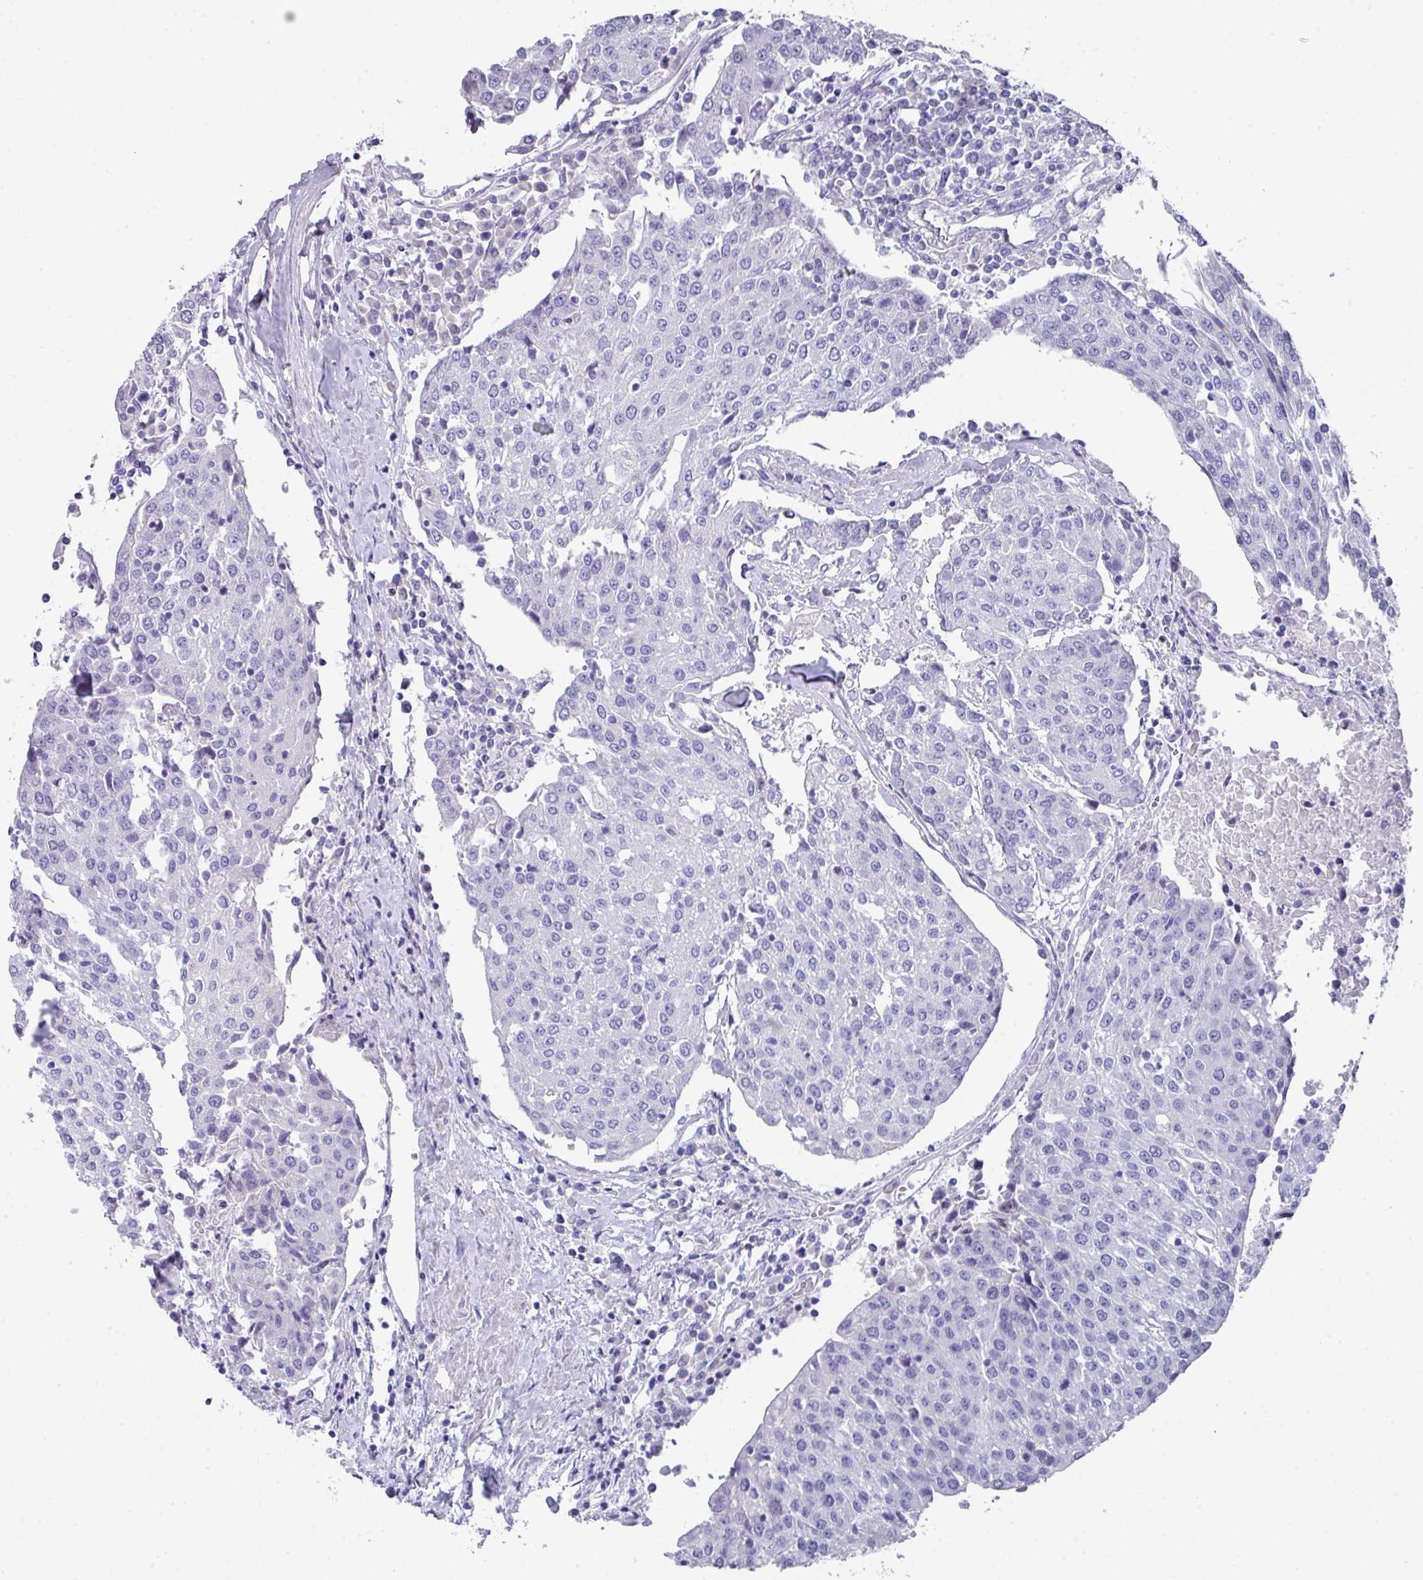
{"staining": {"intensity": "negative", "quantity": "none", "location": "none"}, "tissue": "urothelial cancer", "cell_type": "Tumor cells", "image_type": "cancer", "snomed": [{"axis": "morphology", "description": "Urothelial carcinoma, High grade"}, {"axis": "topography", "description": "Urinary bladder"}], "caption": "This is an immunohistochemistry photomicrograph of urothelial cancer. There is no staining in tumor cells.", "gene": "PEX10", "patient": {"sex": "female", "age": 85}}